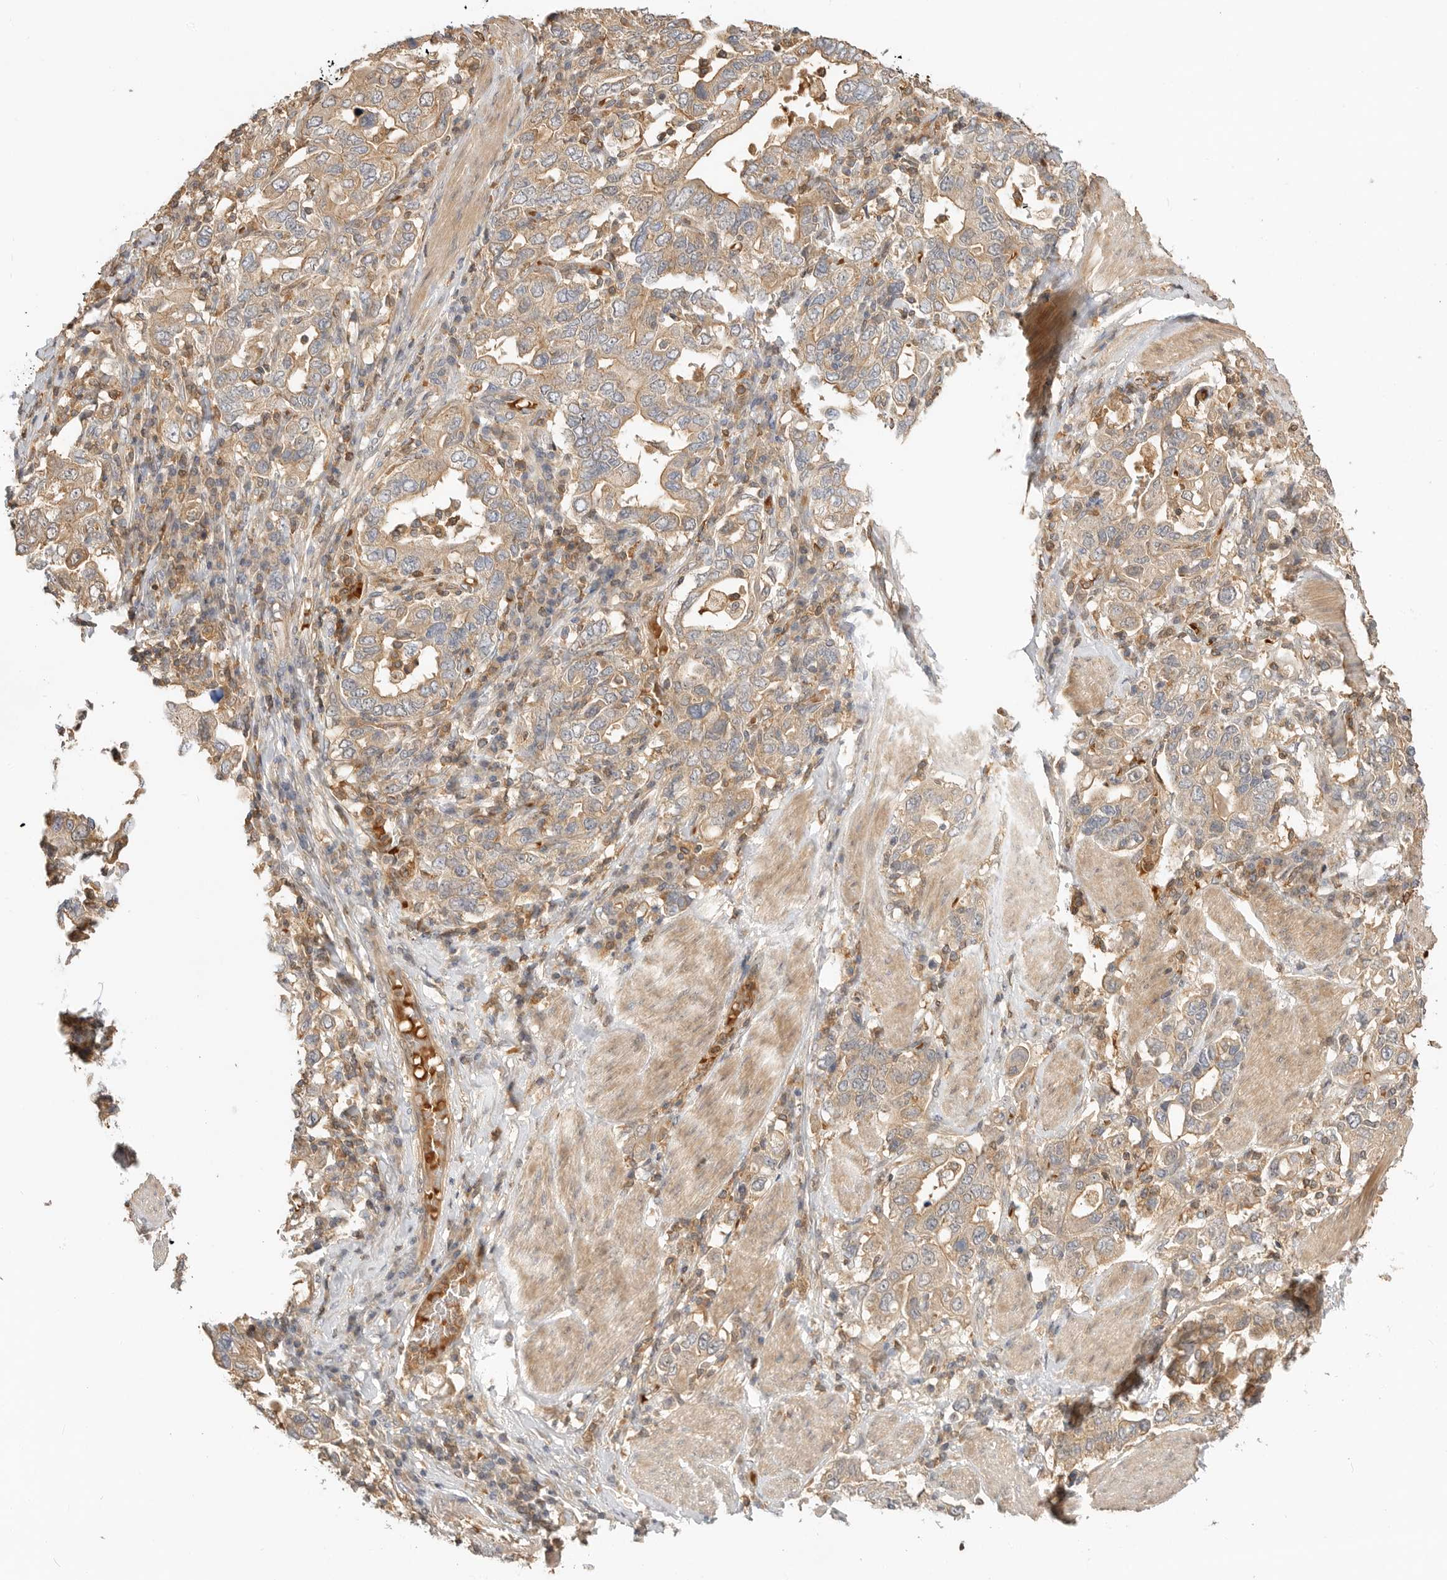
{"staining": {"intensity": "weak", "quantity": ">75%", "location": "cytoplasmic/membranous"}, "tissue": "stomach cancer", "cell_type": "Tumor cells", "image_type": "cancer", "snomed": [{"axis": "morphology", "description": "Adenocarcinoma, NOS"}, {"axis": "topography", "description": "Stomach, upper"}], "caption": "A micrograph of stomach cancer (adenocarcinoma) stained for a protein exhibits weak cytoplasmic/membranous brown staining in tumor cells.", "gene": "CLDN12", "patient": {"sex": "male", "age": 62}}